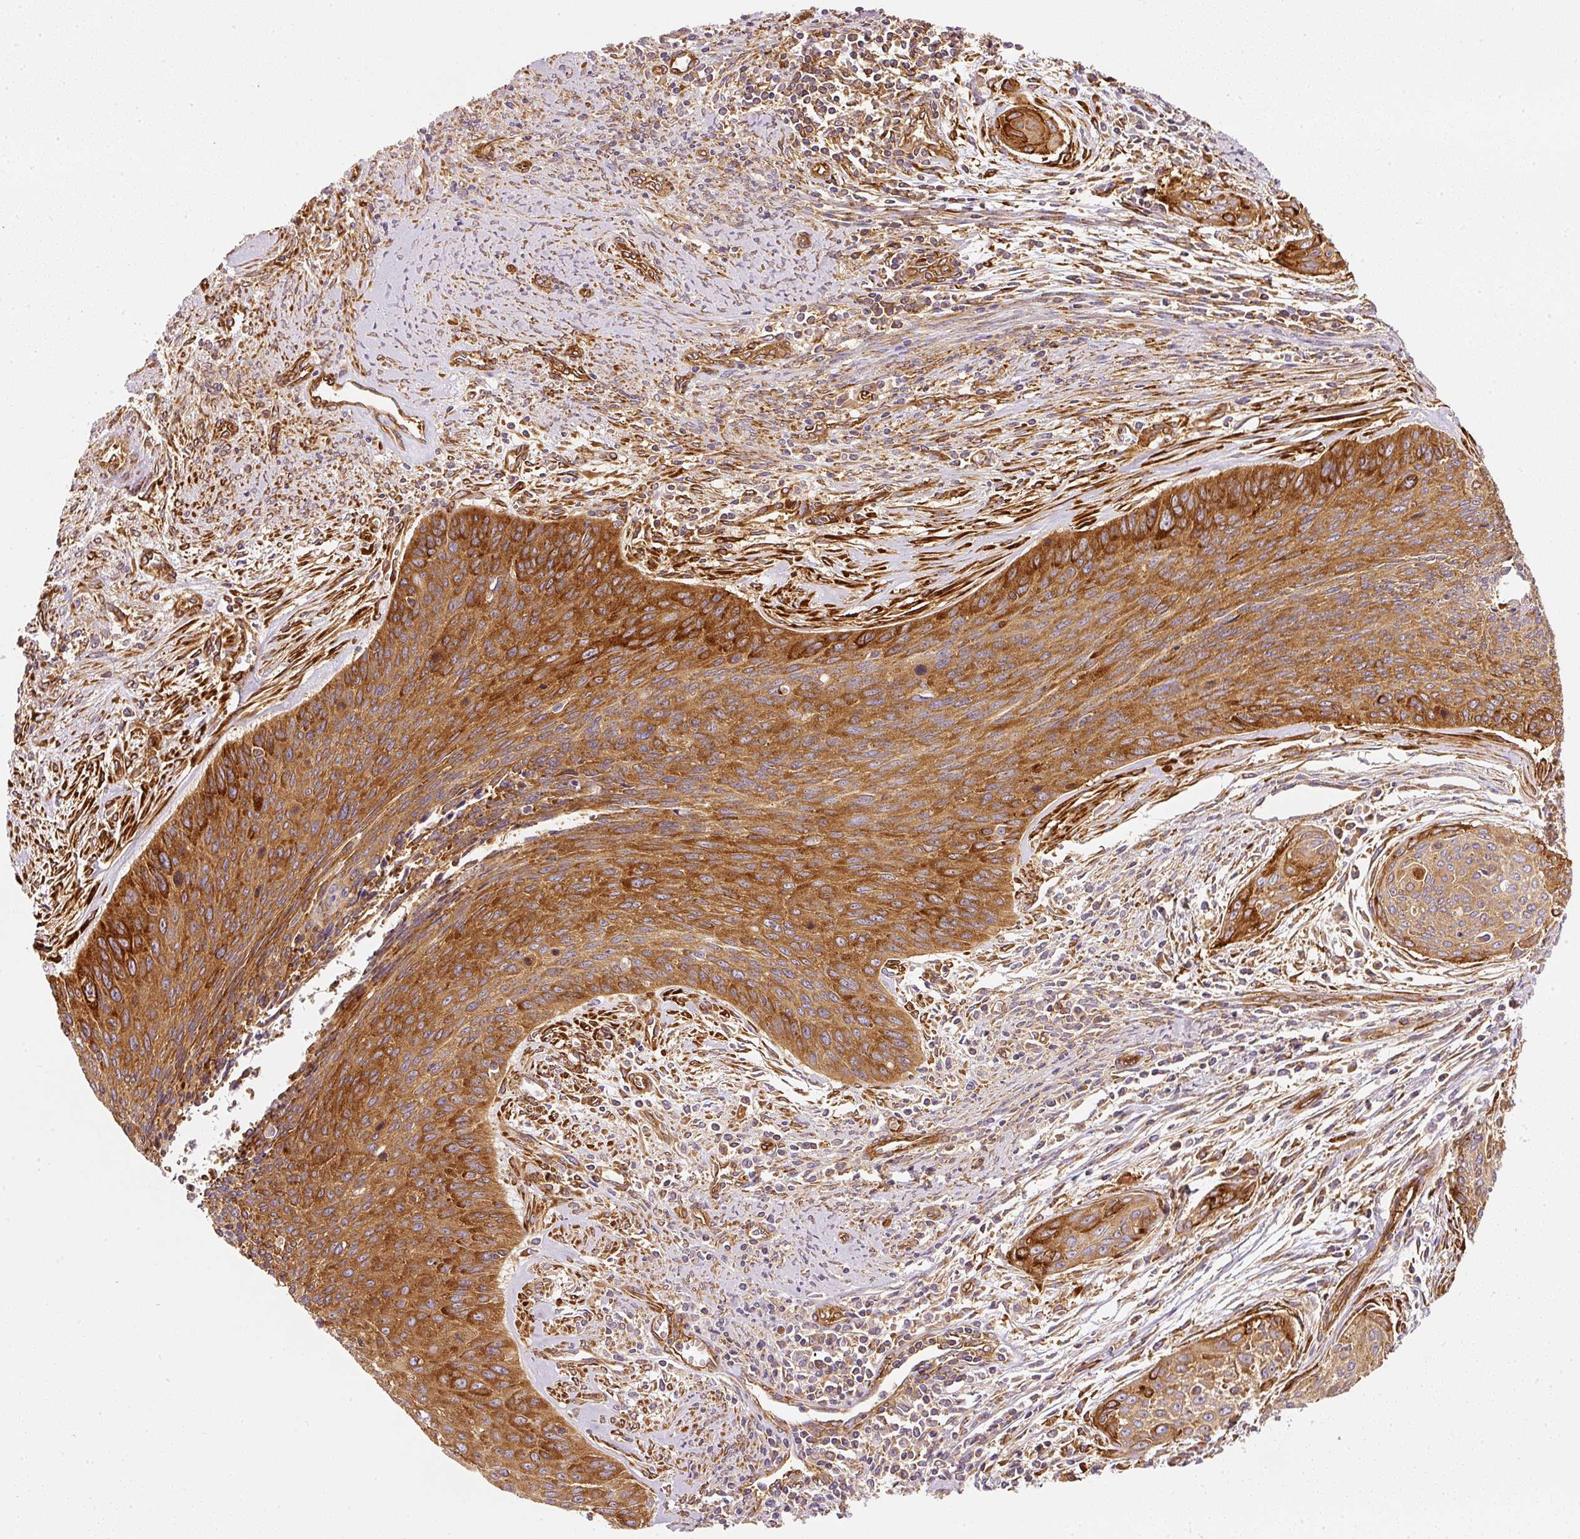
{"staining": {"intensity": "strong", "quantity": ">75%", "location": "cytoplasmic/membranous"}, "tissue": "cervical cancer", "cell_type": "Tumor cells", "image_type": "cancer", "snomed": [{"axis": "morphology", "description": "Squamous cell carcinoma, NOS"}, {"axis": "topography", "description": "Cervix"}], "caption": "Immunohistochemical staining of cervical cancer displays high levels of strong cytoplasmic/membranous protein positivity in about >75% of tumor cells. (DAB IHC, brown staining for protein, blue staining for nuclei).", "gene": "RNF167", "patient": {"sex": "female", "age": 55}}